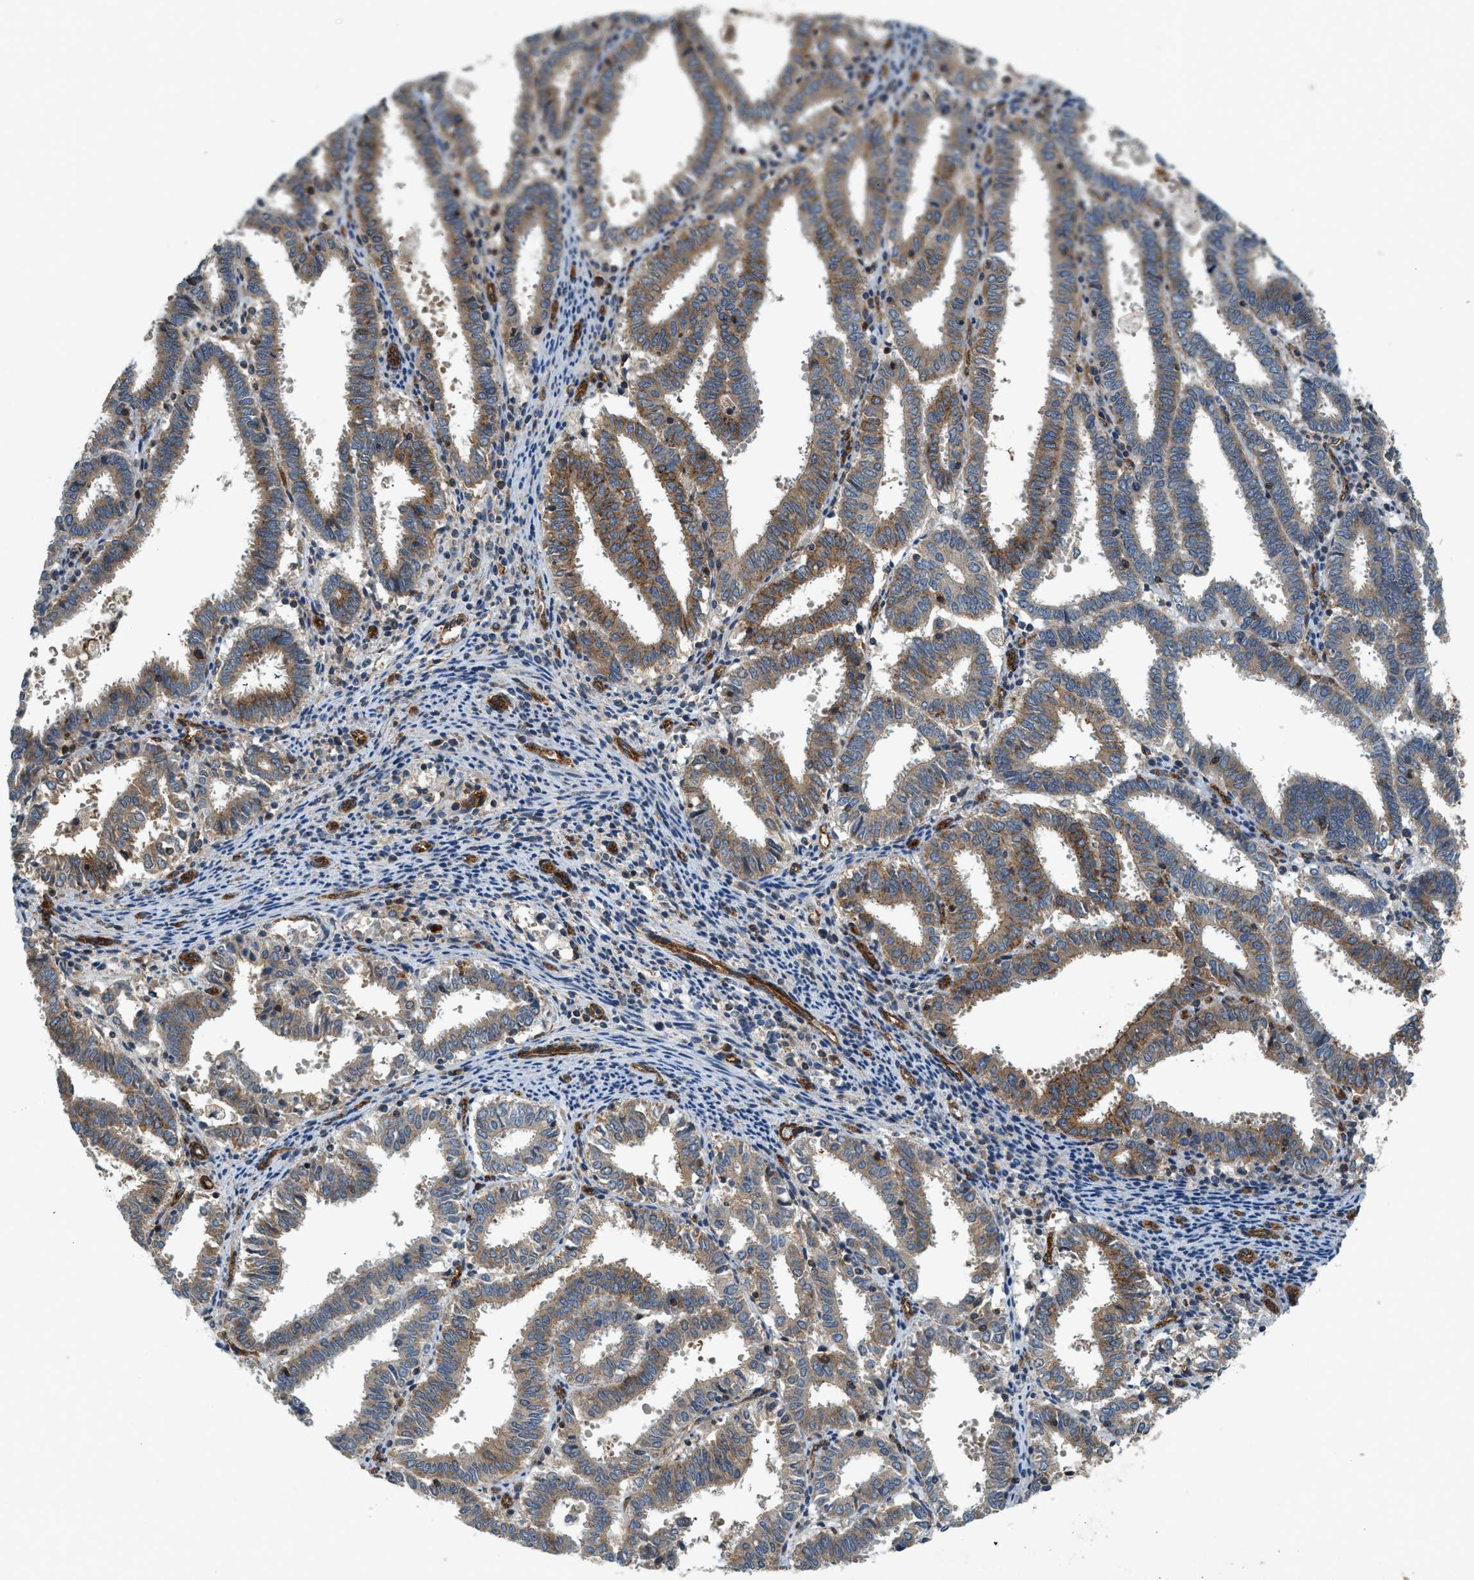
{"staining": {"intensity": "moderate", "quantity": ">75%", "location": "cytoplasmic/membranous"}, "tissue": "endometrial cancer", "cell_type": "Tumor cells", "image_type": "cancer", "snomed": [{"axis": "morphology", "description": "Adenocarcinoma, NOS"}, {"axis": "topography", "description": "Uterus"}], "caption": "This is a micrograph of IHC staining of endometrial adenocarcinoma, which shows moderate staining in the cytoplasmic/membranous of tumor cells.", "gene": "HIP1", "patient": {"sex": "female", "age": 83}}